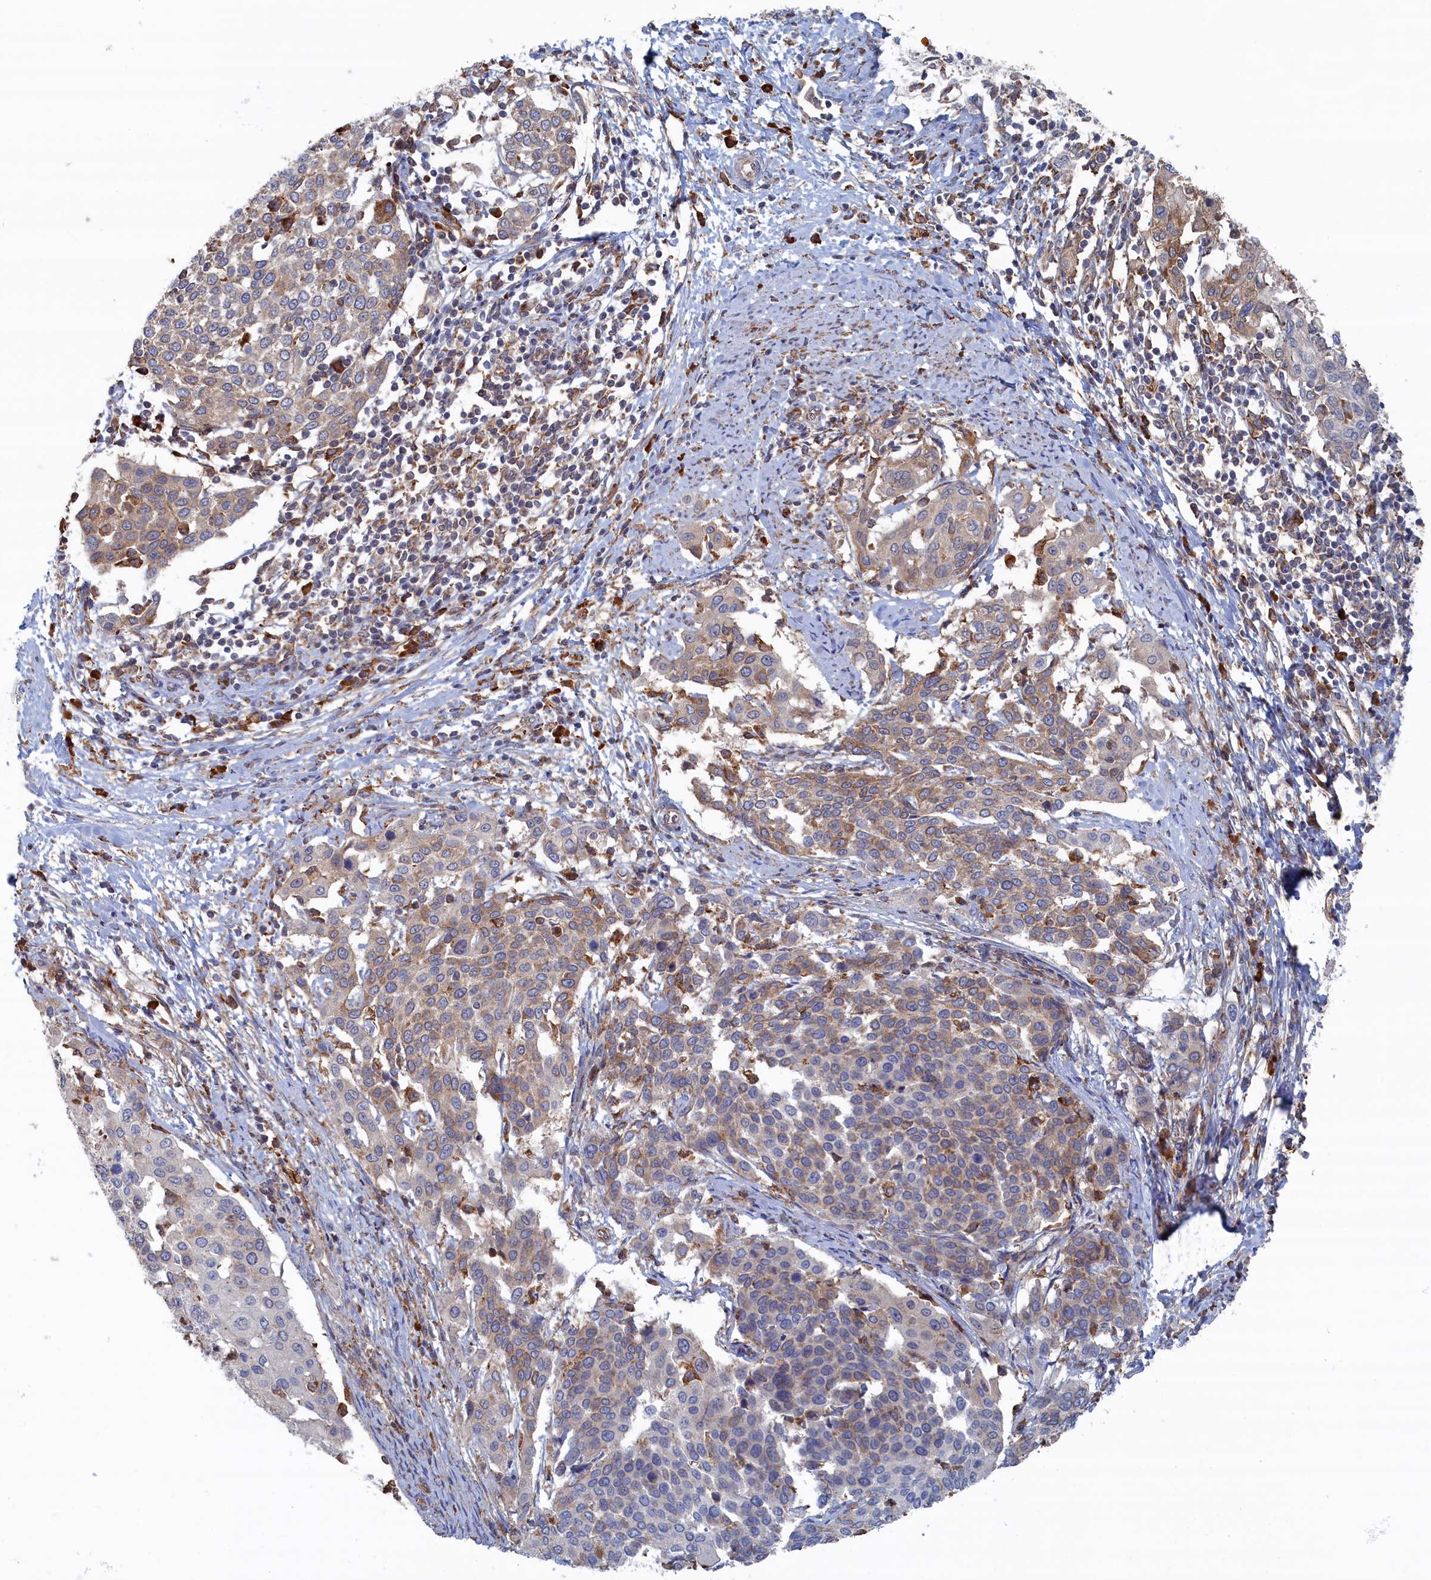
{"staining": {"intensity": "weak", "quantity": "25%-75%", "location": "cytoplasmic/membranous"}, "tissue": "cervical cancer", "cell_type": "Tumor cells", "image_type": "cancer", "snomed": [{"axis": "morphology", "description": "Squamous cell carcinoma, NOS"}, {"axis": "topography", "description": "Cervix"}], "caption": "Immunohistochemical staining of cervical cancer displays low levels of weak cytoplasmic/membranous protein expression in approximately 25%-75% of tumor cells.", "gene": "BPIFB6", "patient": {"sex": "female", "age": 44}}